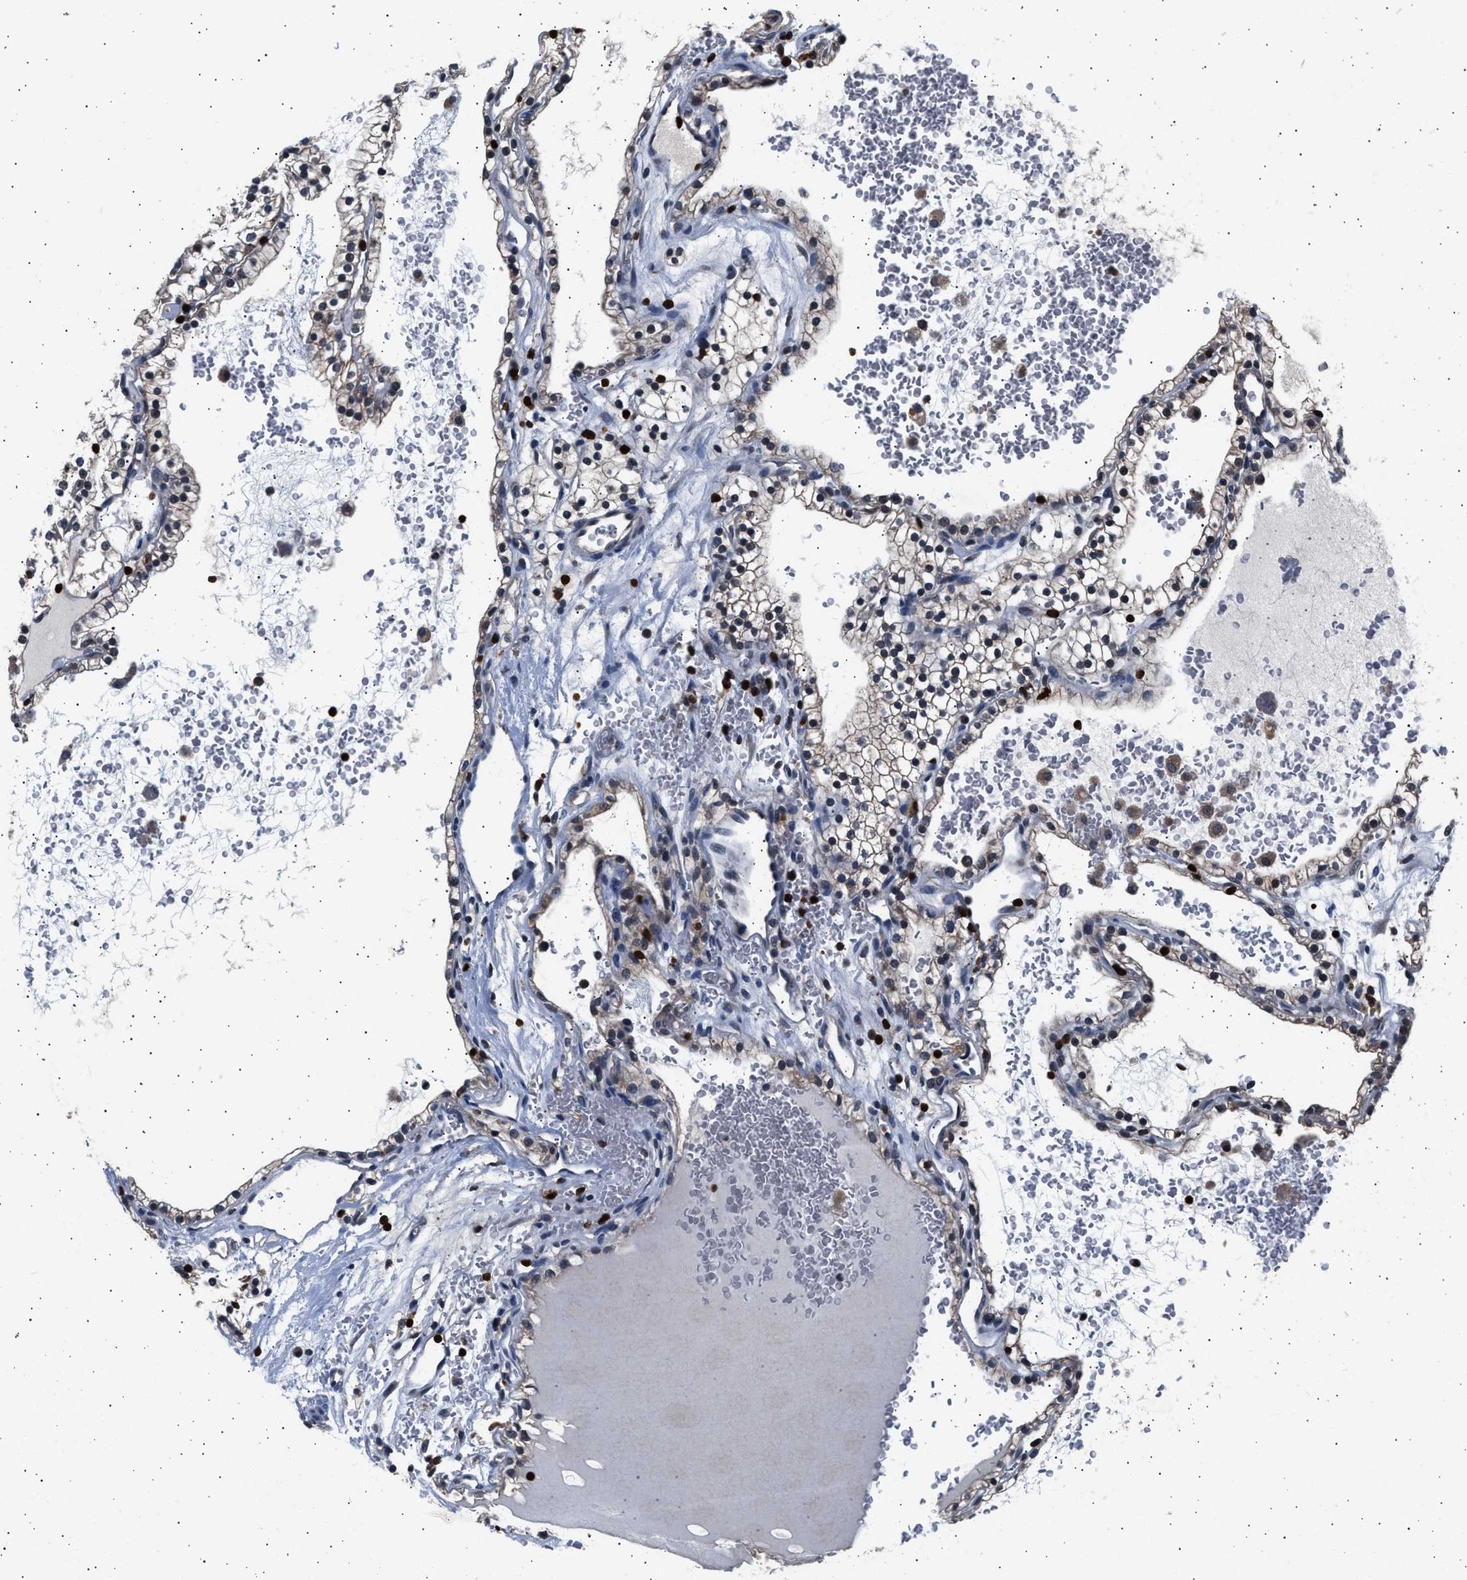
{"staining": {"intensity": "weak", "quantity": "25%-75%", "location": "cytoplasmic/membranous"}, "tissue": "renal cancer", "cell_type": "Tumor cells", "image_type": "cancer", "snomed": [{"axis": "morphology", "description": "Adenocarcinoma, NOS"}, {"axis": "topography", "description": "Kidney"}], "caption": "A histopathology image showing weak cytoplasmic/membranous staining in approximately 25%-75% of tumor cells in renal cancer, as visualized by brown immunohistochemical staining.", "gene": "GRAP2", "patient": {"sex": "female", "age": 41}}